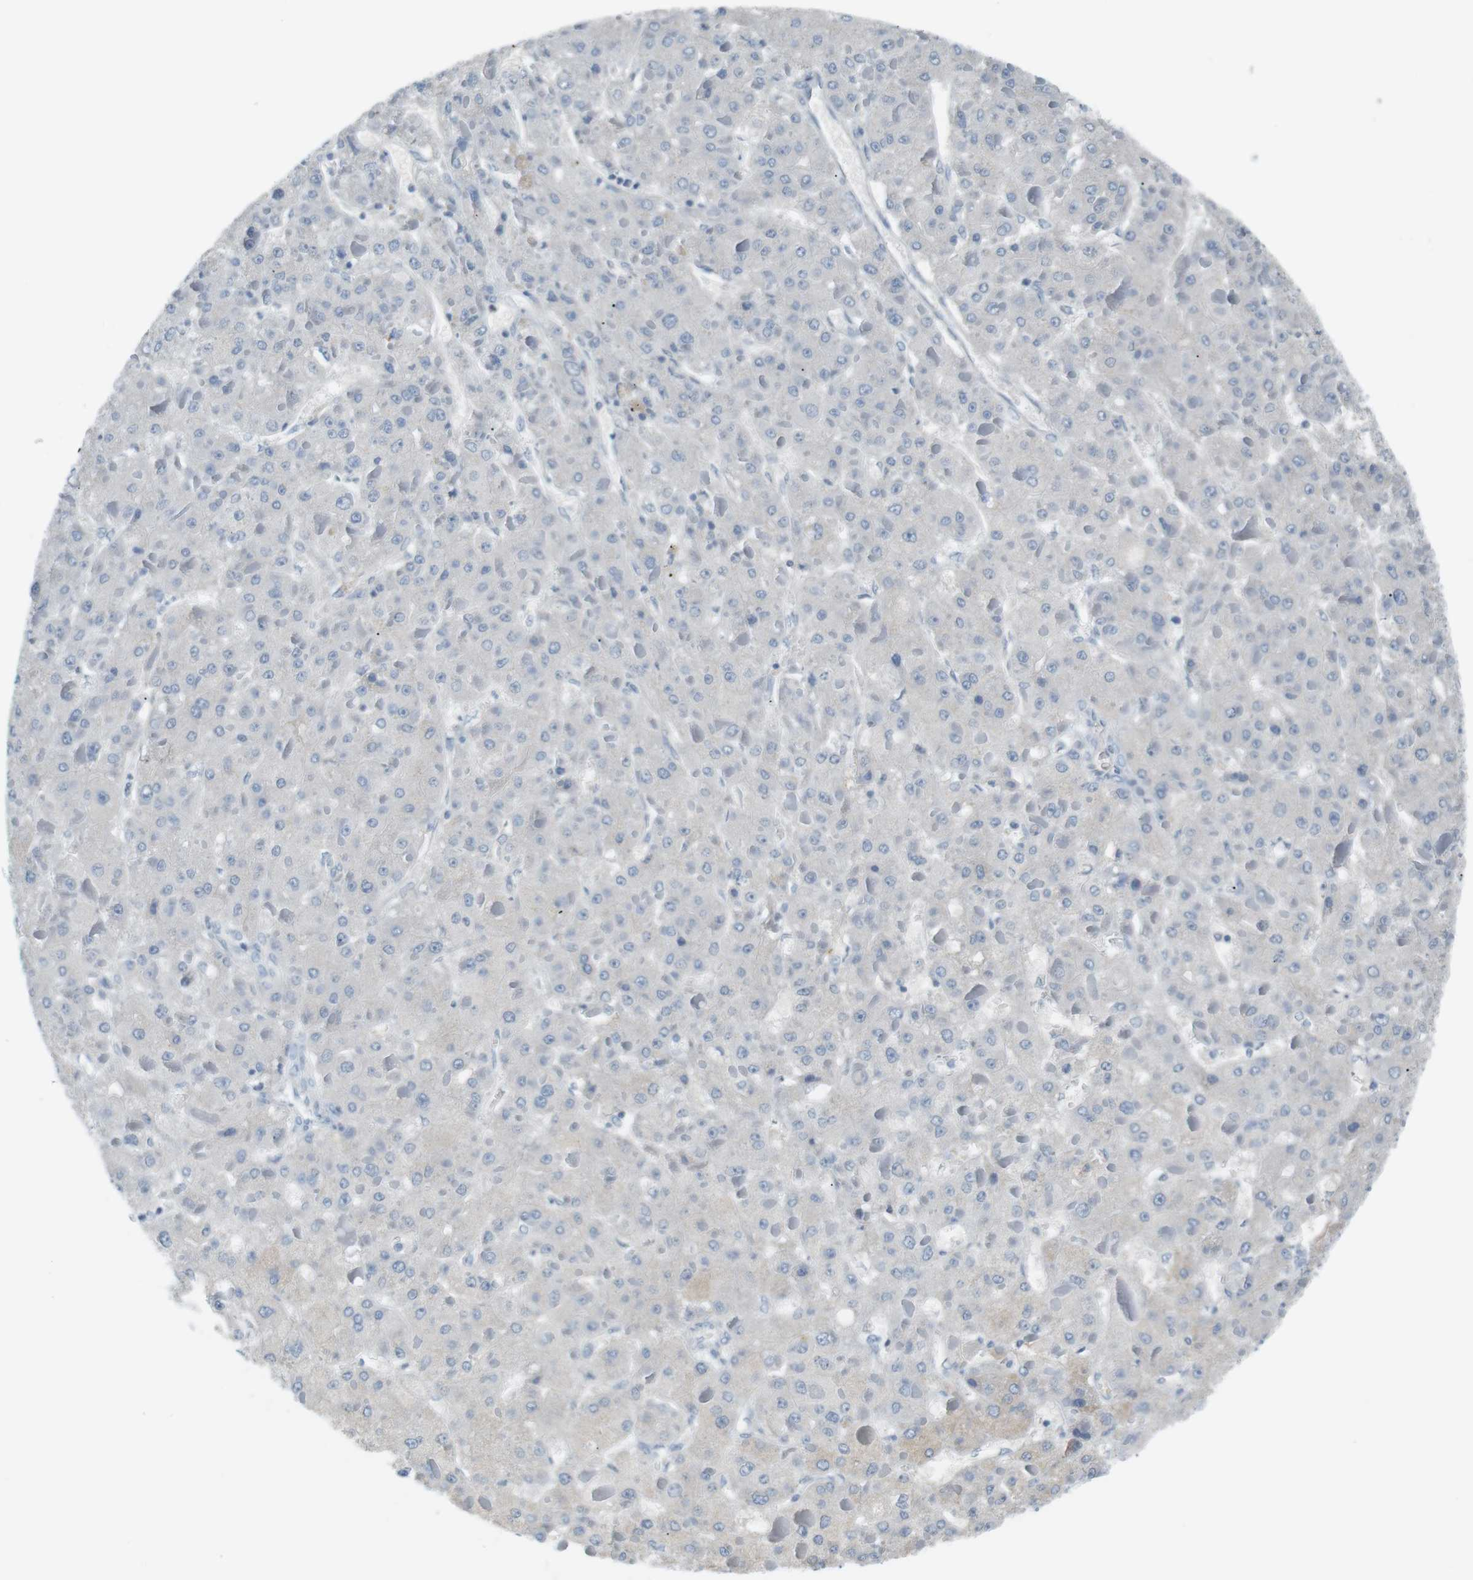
{"staining": {"intensity": "negative", "quantity": "none", "location": "none"}, "tissue": "liver cancer", "cell_type": "Tumor cells", "image_type": "cancer", "snomed": [{"axis": "morphology", "description": "Carcinoma, Hepatocellular, NOS"}, {"axis": "topography", "description": "Liver"}], "caption": "Liver cancer (hepatocellular carcinoma) was stained to show a protein in brown. There is no significant staining in tumor cells. Brightfield microscopy of IHC stained with DAB (3,3'-diaminobenzidine) (brown) and hematoxylin (blue), captured at high magnification.", "gene": "AZGP1", "patient": {"sex": "female", "age": 73}}